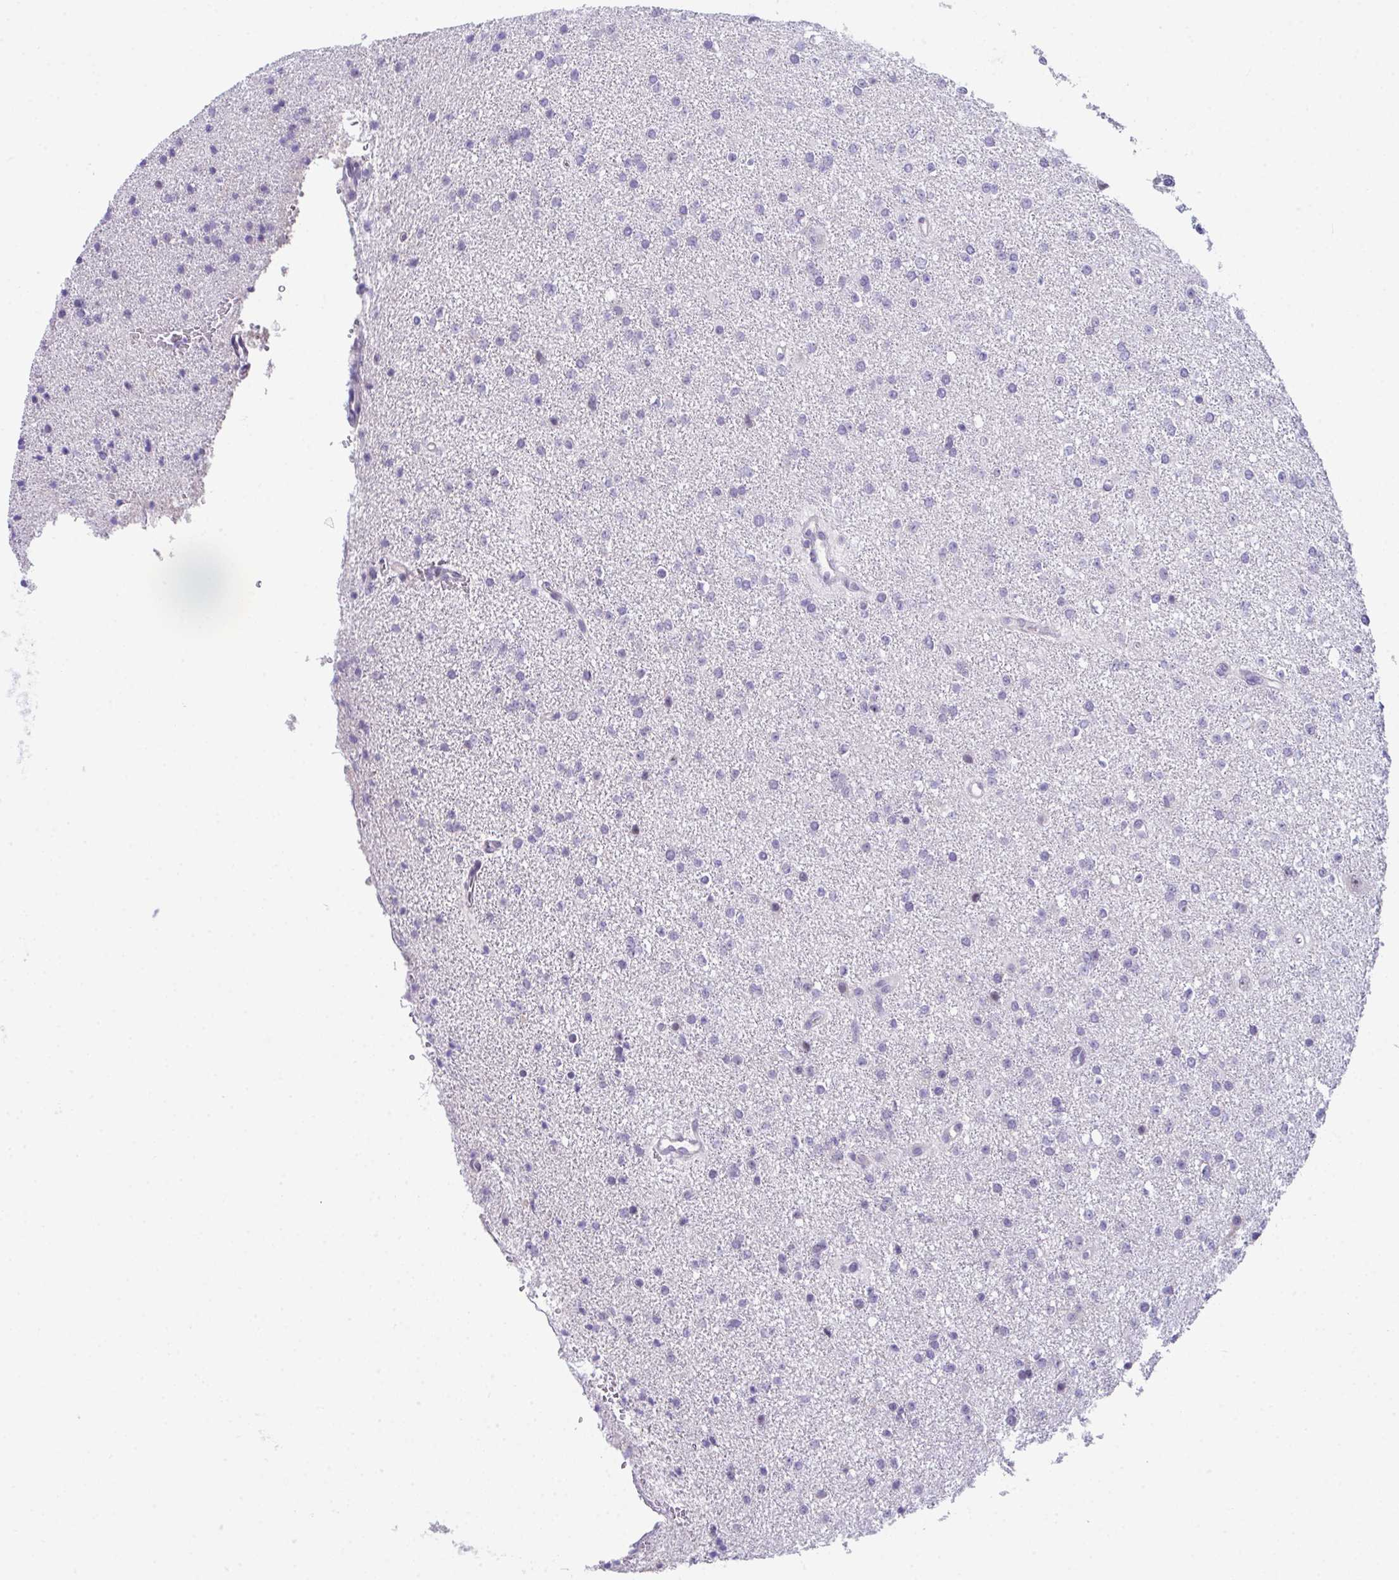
{"staining": {"intensity": "negative", "quantity": "none", "location": "none"}, "tissue": "glioma", "cell_type": "Tumor cells", "image_type": "cancer", "snomed": [{"axis": "morphology", "description": "Glioma, malignant, Low grade"}, {"axis": "topography", "description": "Brain"}], "caption": "This is an immunohistochemistry image of human glioma. There is no staining in tumor cells.", "gene": "ATP6V0D2", "patient": {"sex": "female", "age": 34}}